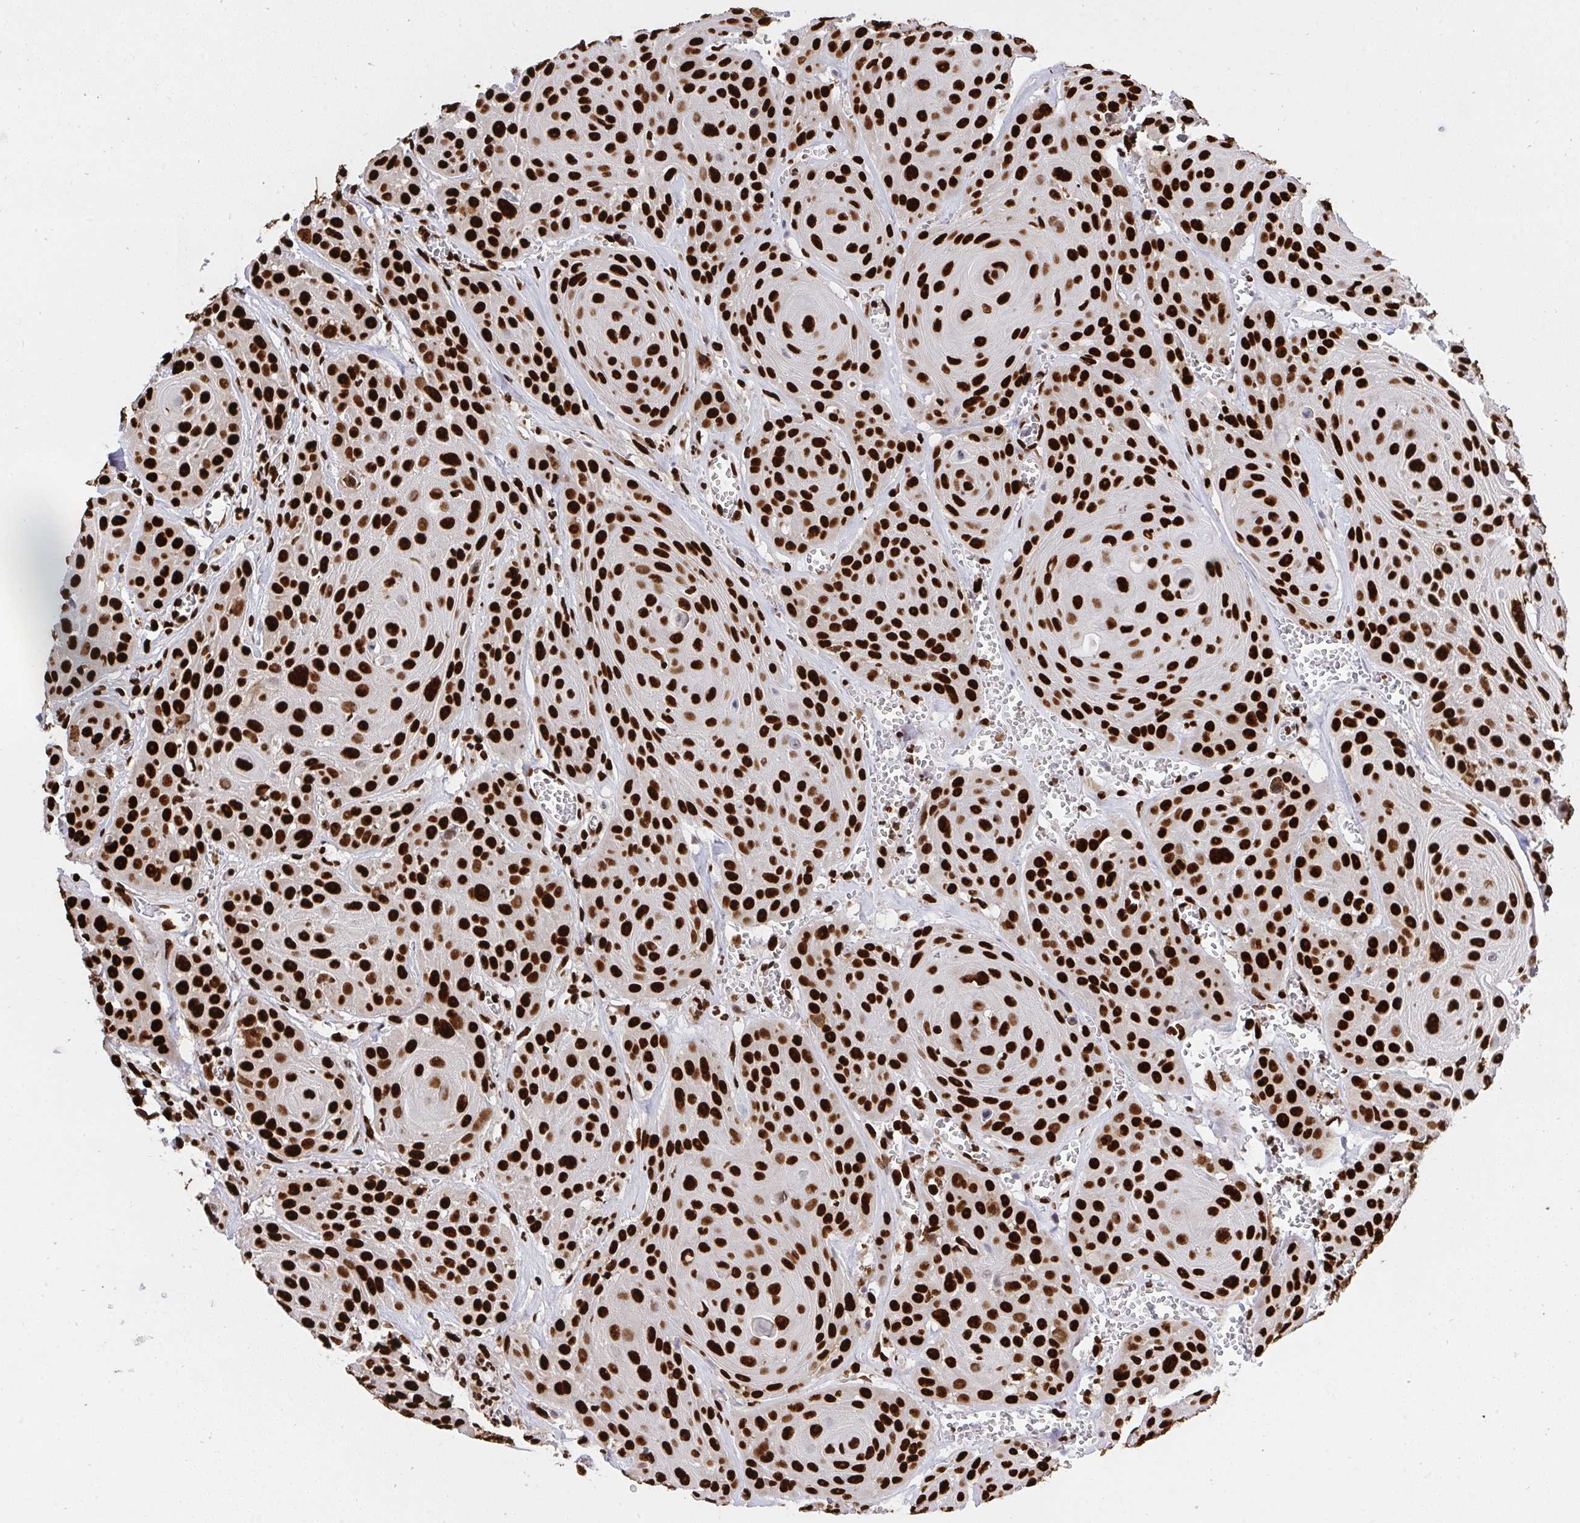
{"staining": {"intensity": "strong", "quantity": ">75%", "location": "nuclear"}, "tissue": "head and neck cancer", "cell_type": "Tumor cells", "image_type": "cancer", "snomed": [{"axis": "morphology", "description": "Squamous cell carcinoma, NOS"}, {"axis": "topography", "description": "Oral tissue"}, {"axis": "topography", "description": "Head-Neck"}], "caption": "A histopathology image of human head and neck cancer stained for a protein exhibits strong nuclear brown staining in tumor cells.", "gene": "HNRNPL", "patient": {"sex": "male", "age": 81}}